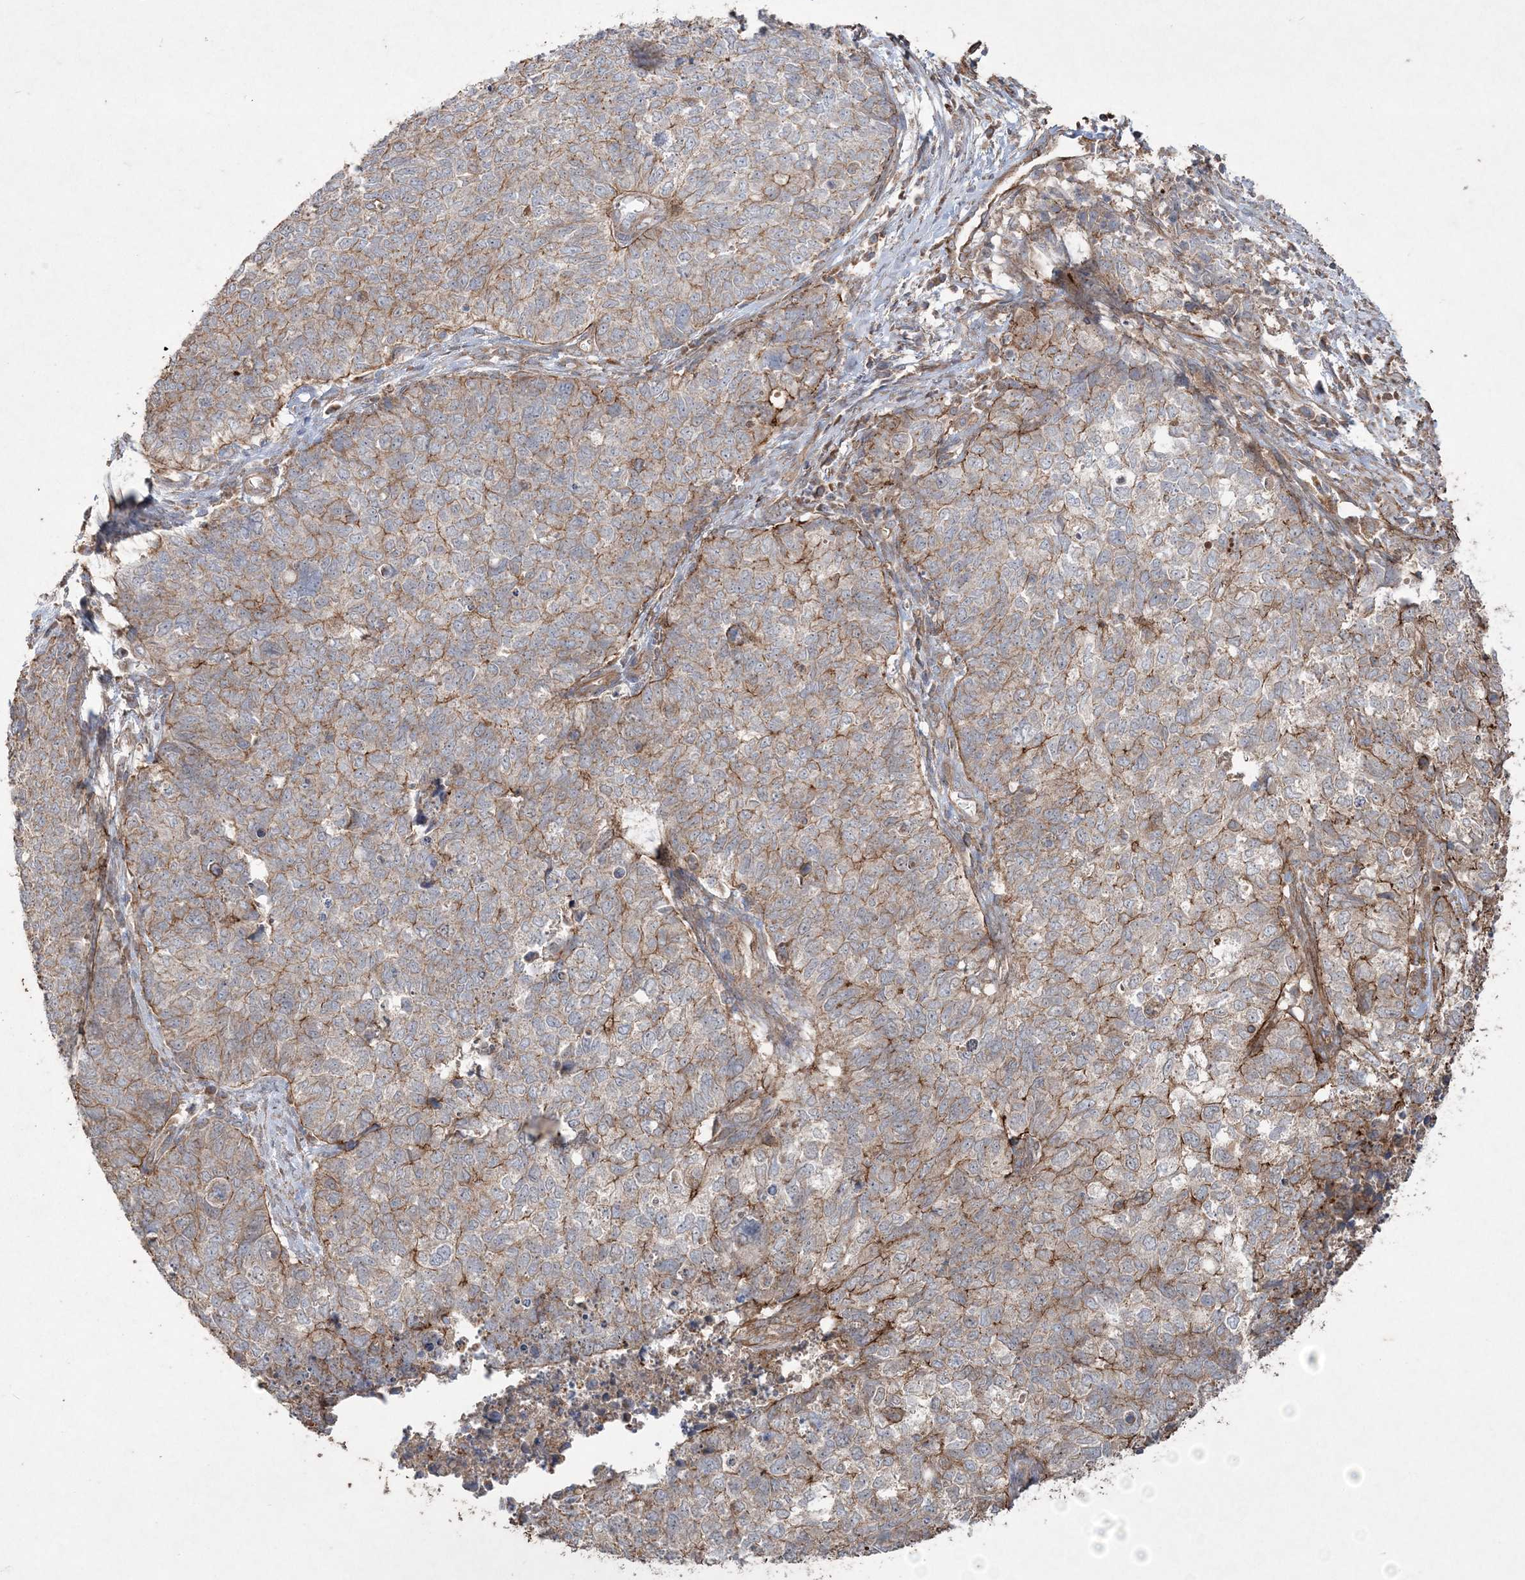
{"staining": {"intensity": "moderate", "quantity": "25%-75%", "location": "cytoplasmic/membranous"}, "tissue": "cervical cancer", "cell_type": "Tumor cells", "image_type": "cancer", "snomed": [{"axis": "morphology", "description": "Squamous cell carcinoma, NOS"}, {"axis": "topography", "description": "Cervix"}], "caption": "IHC photomicrograph of human cervical squamous cell carcinoma stained for a protein (brown), which shows medium levels of moderate cytoplasmic/membranous positivity in approximately 25%-75% of tumor cells.", "gene": "TTC7A", "patient": {"sex": "female", "age": 63}}